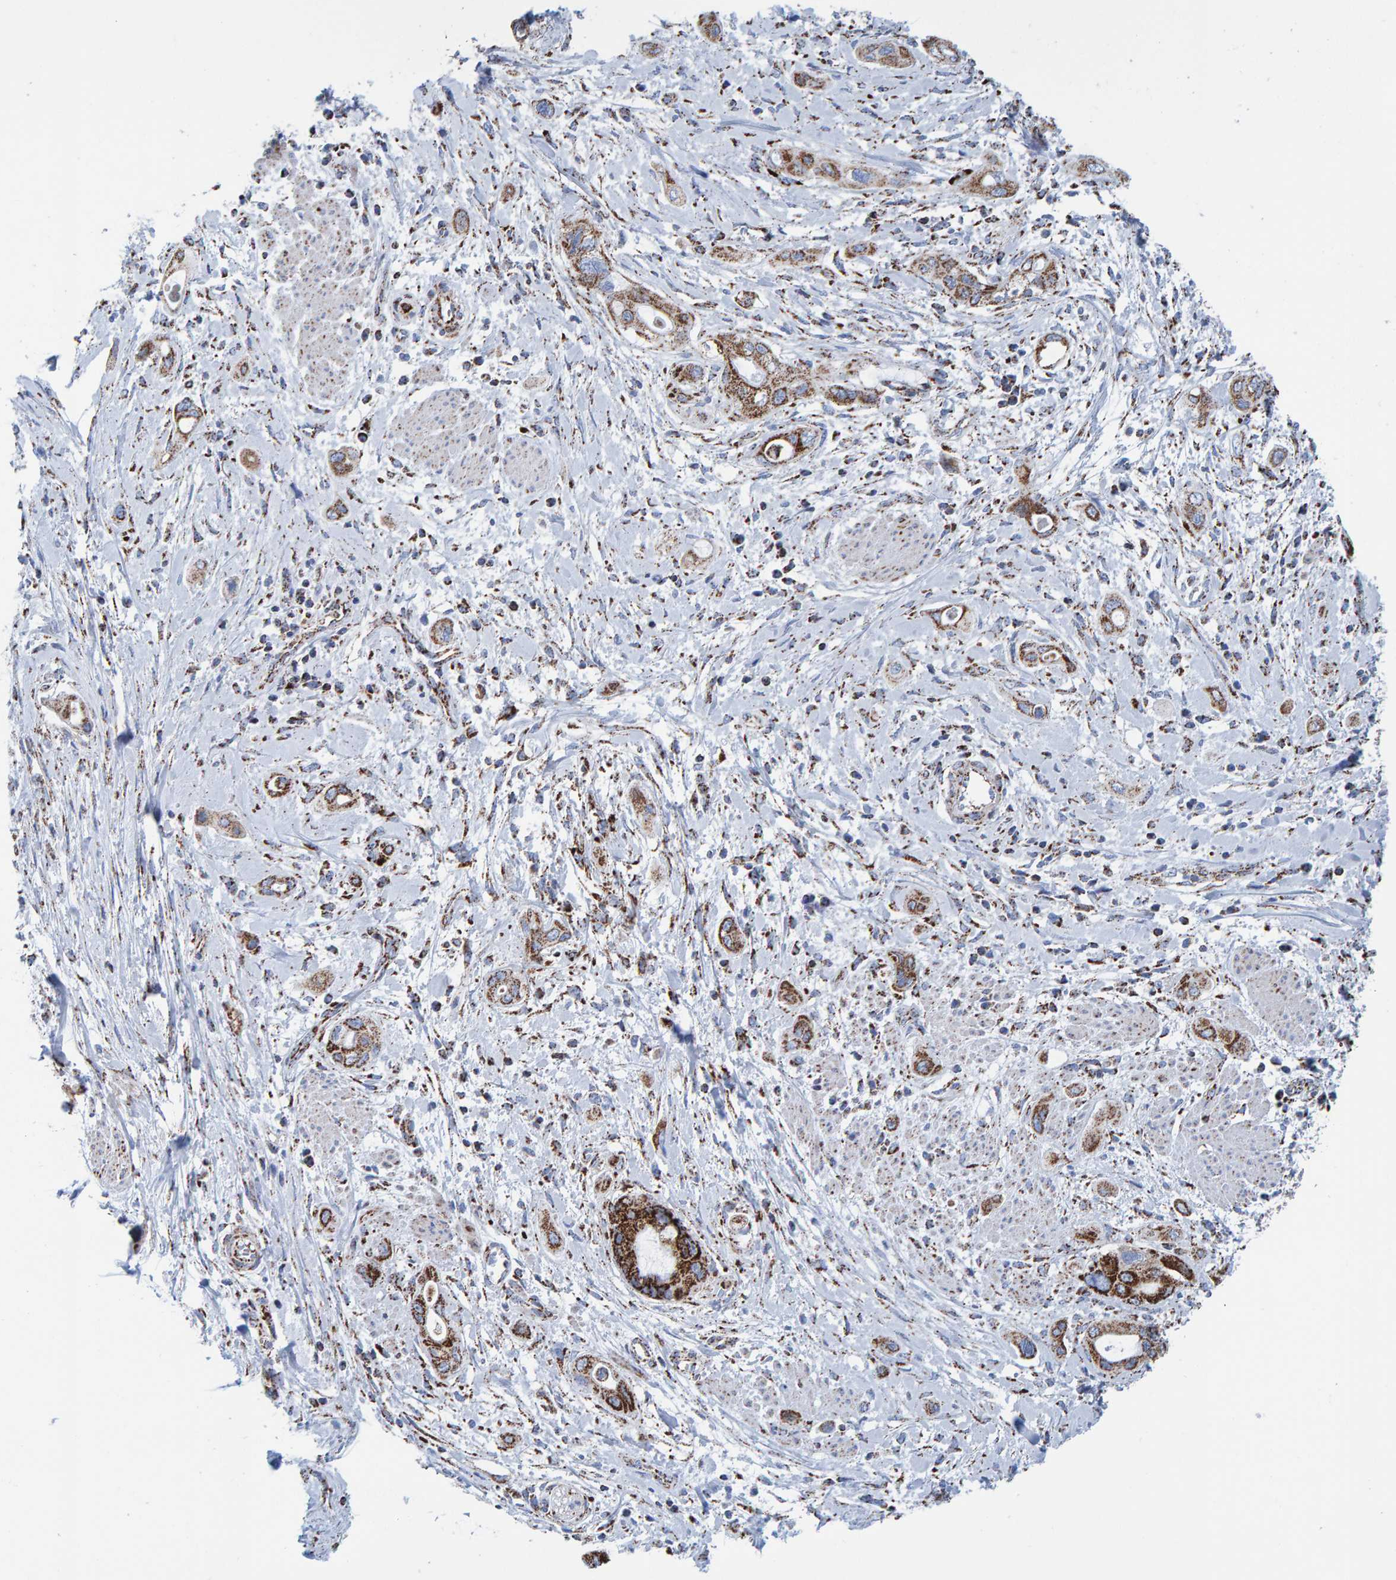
{"staining": {"intensity": "strong", "quantity": "25%-75%", "location": "cytoplasmic/membranous"}, "tissue": "pancreatic cancer", "cell_type": "Tumor cells", "image_type": "cancer", "snomed": [{"axis": "morphology", "description": "Adenocarcinoma, NOS"}, {"axis": "topography", "description": "Pancreas"}], "caption": "Pancreatic cancer stained for a protein (brown) reveals strong cytoplasmic/membranous positive staining in approximately 25%-75% of tumor cells.", "gene": "ENSG00000262660", "patient": {"sex": "male", "age": 59}}